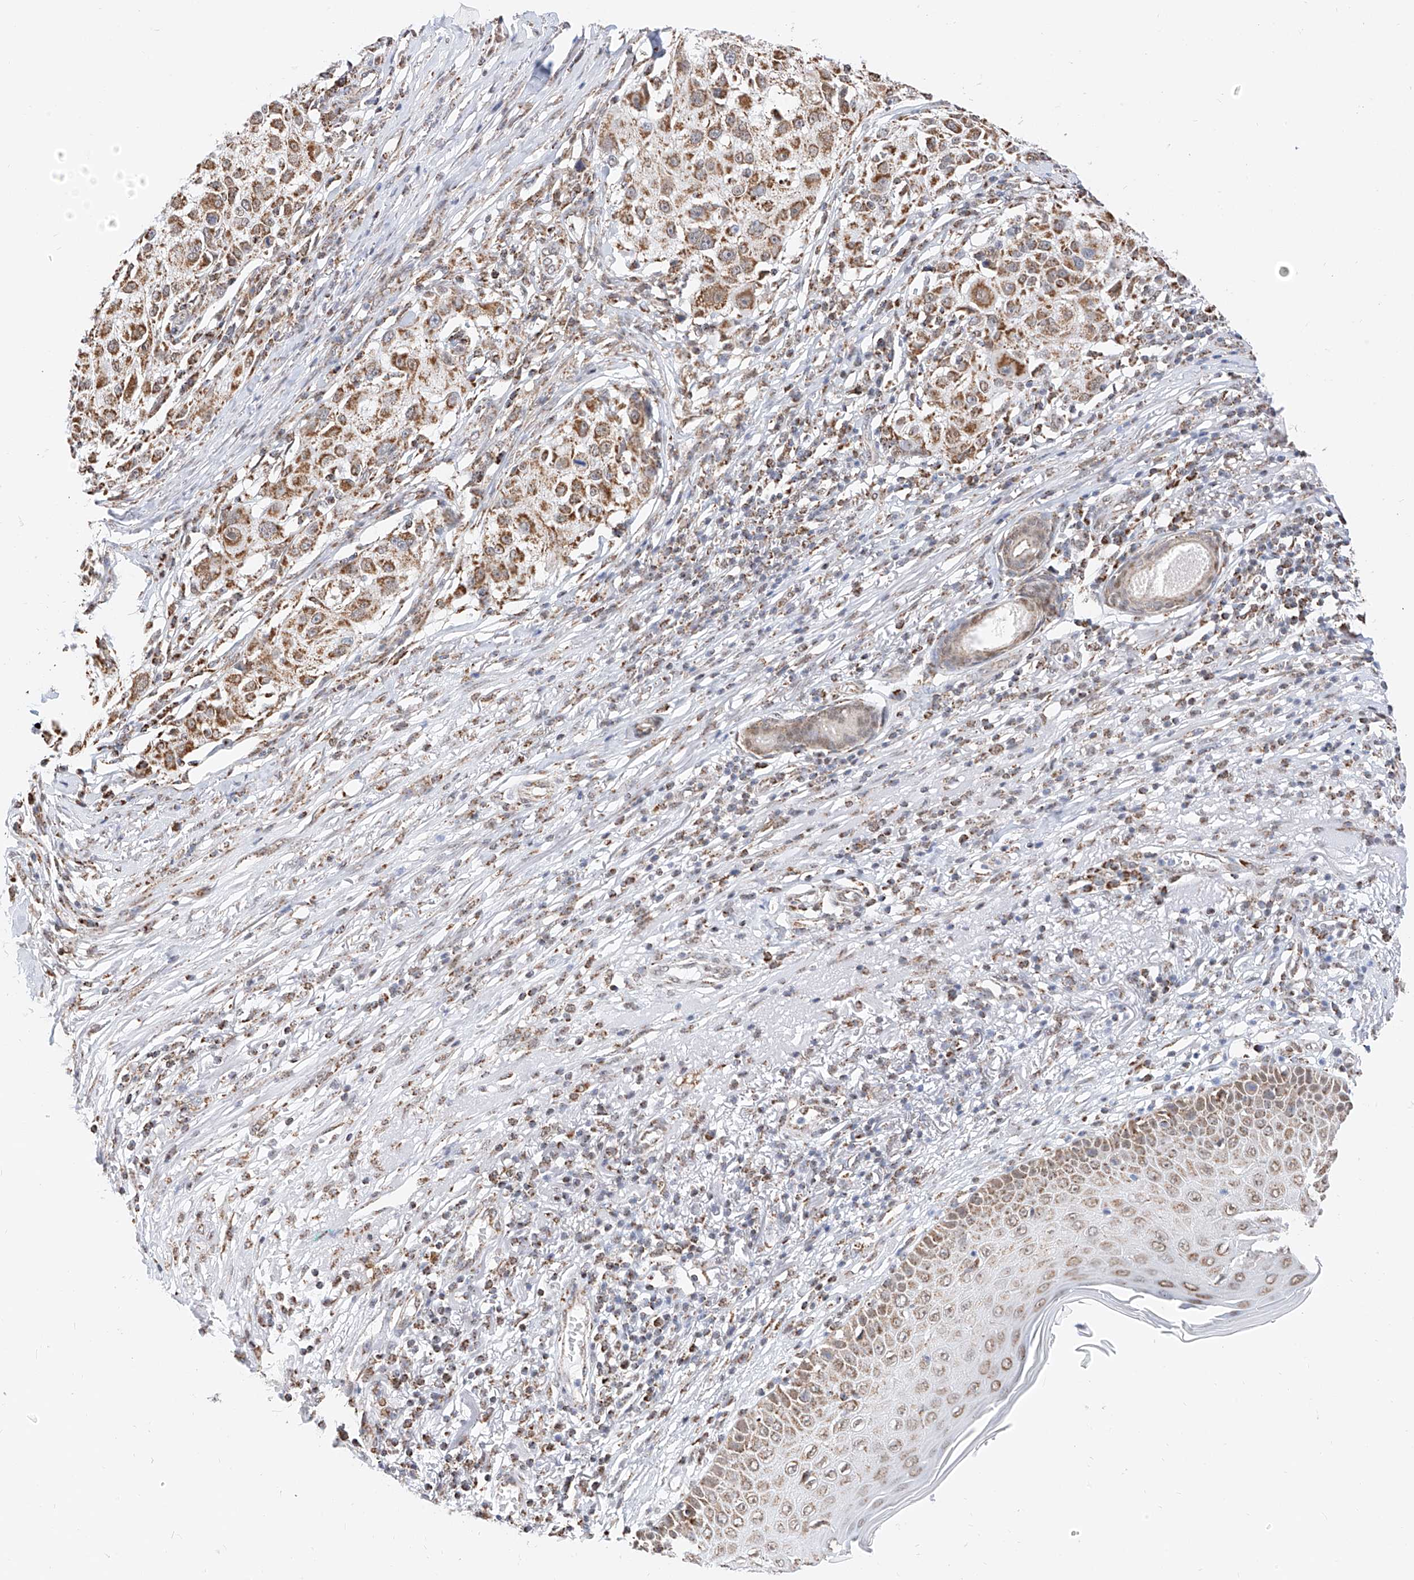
{"staining": {"intensity": "moderate", "quantity": ">75%", "location": "cytoplasmic/membranous"}, "tissue": "melanoma", "cell_type": "Tumor cells", "image_type": "cancer", "snomed": [{"axis": "morphology", "description": "Necrosis, NOS"}, {"axis": "morphology", "description": "Malignant melanoma, NOS"}, {"axis": "topography", "description": "Skin"}], "caption": "Immunohistochemistry (IHC) photomicrograph of melanoma stained for a protein (brown), which shows medium levels of moderate cytoplasmic/membranous expression in about >75% of tumor cells.", "gene": "NALCN", "patient": {"sex": "female", "age": 87}}